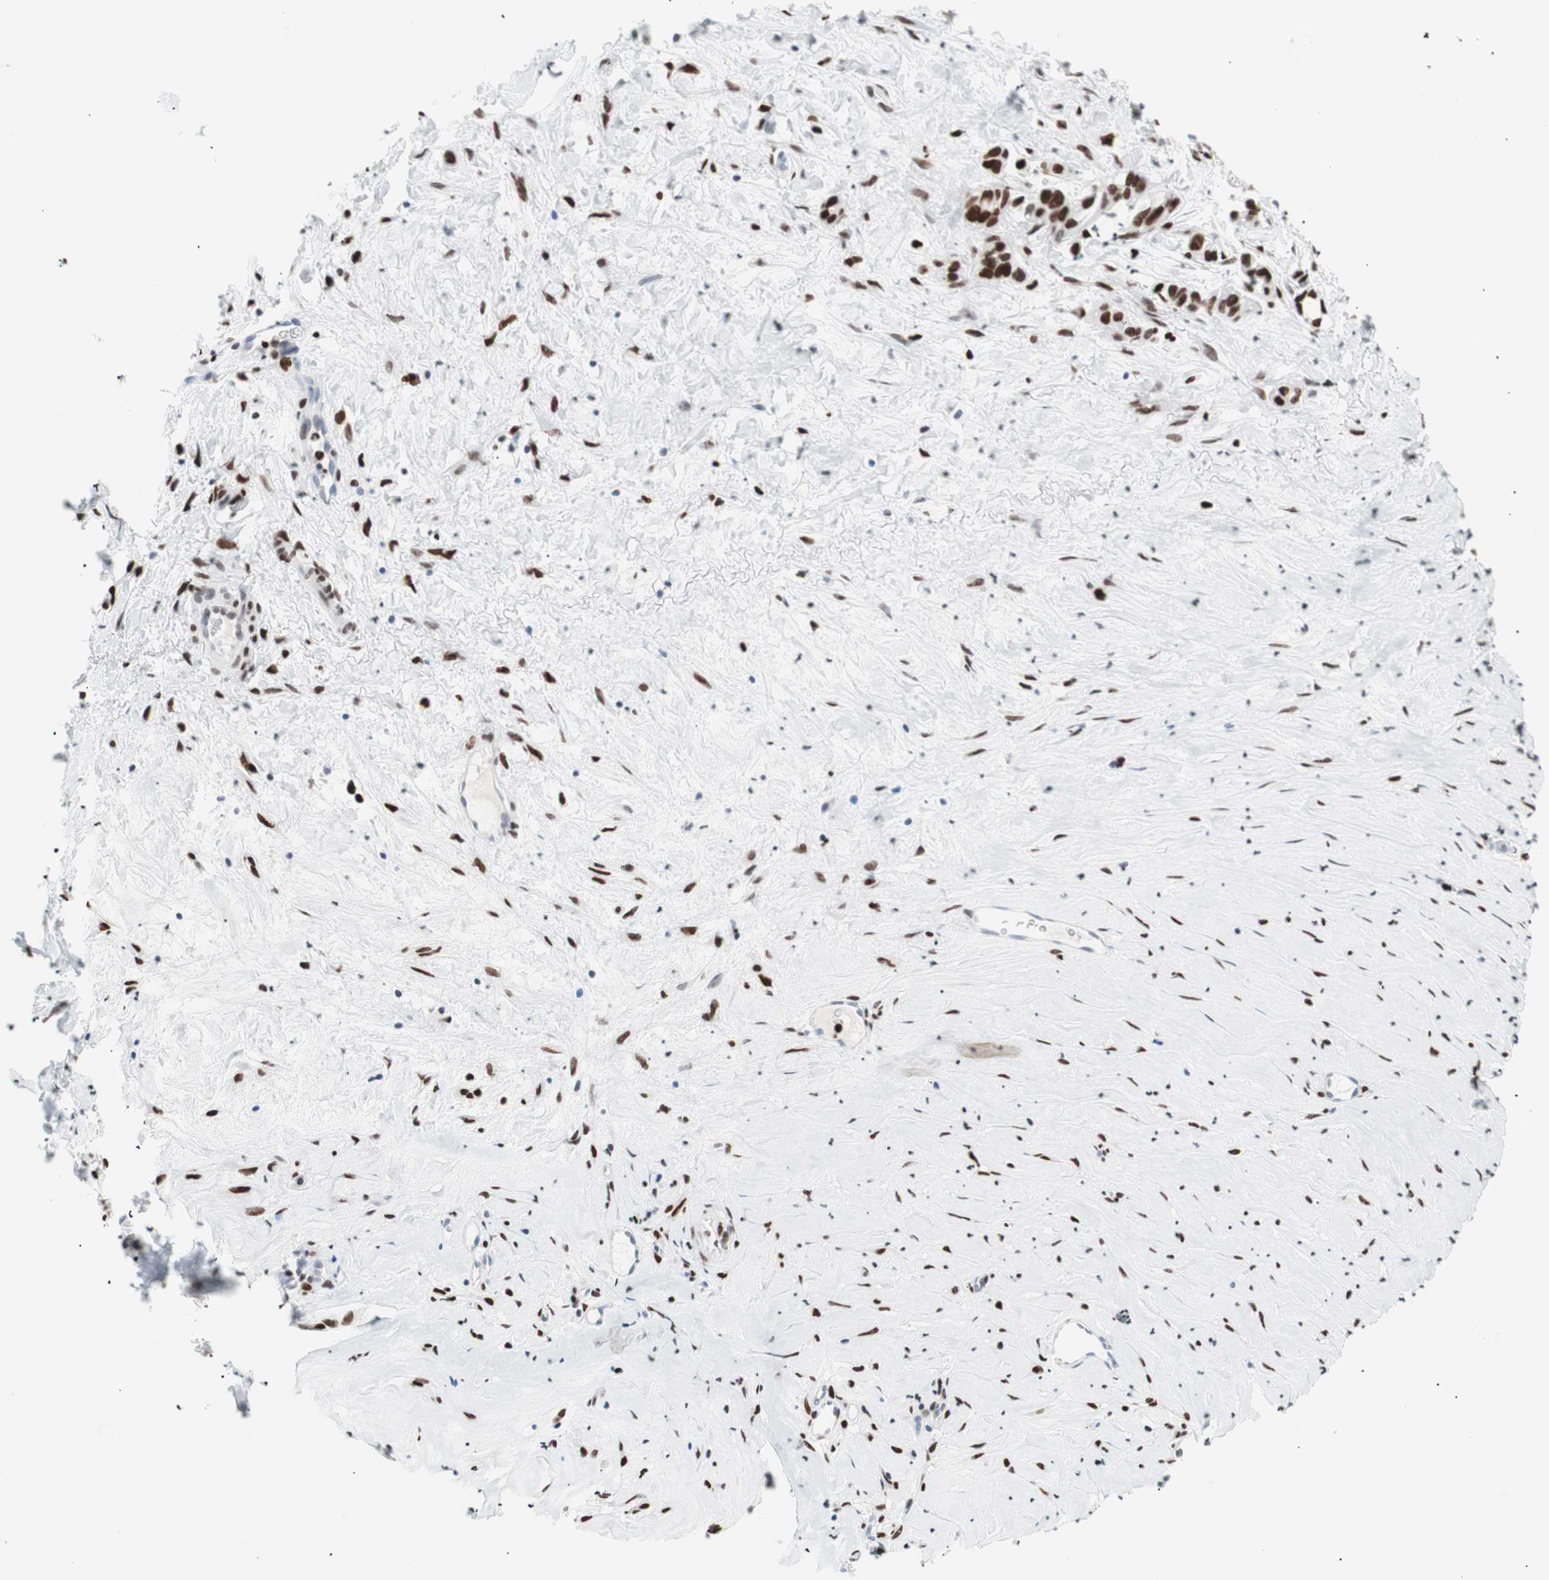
{"staining": {"intensity": "strong", "quantity": ">75%", "location": "nuclear"}, "tissue": "liver cancer", "cell_type": "Tumor cells", "image_type": "cancer", "snomed": [{"axis": "morphology", "description": "Cholangiocarcinoma"}, {"axis": "topography", "description": "Liver"}], "caption": "Immunohistochemical staining of human liver cancer (cholangiocarcinoma) demonstrates high levels of strong nuclear expression in about >75% of tumor cells.", "gene": "CEBPB", "patient": {"sex": "female", "age": 65}}